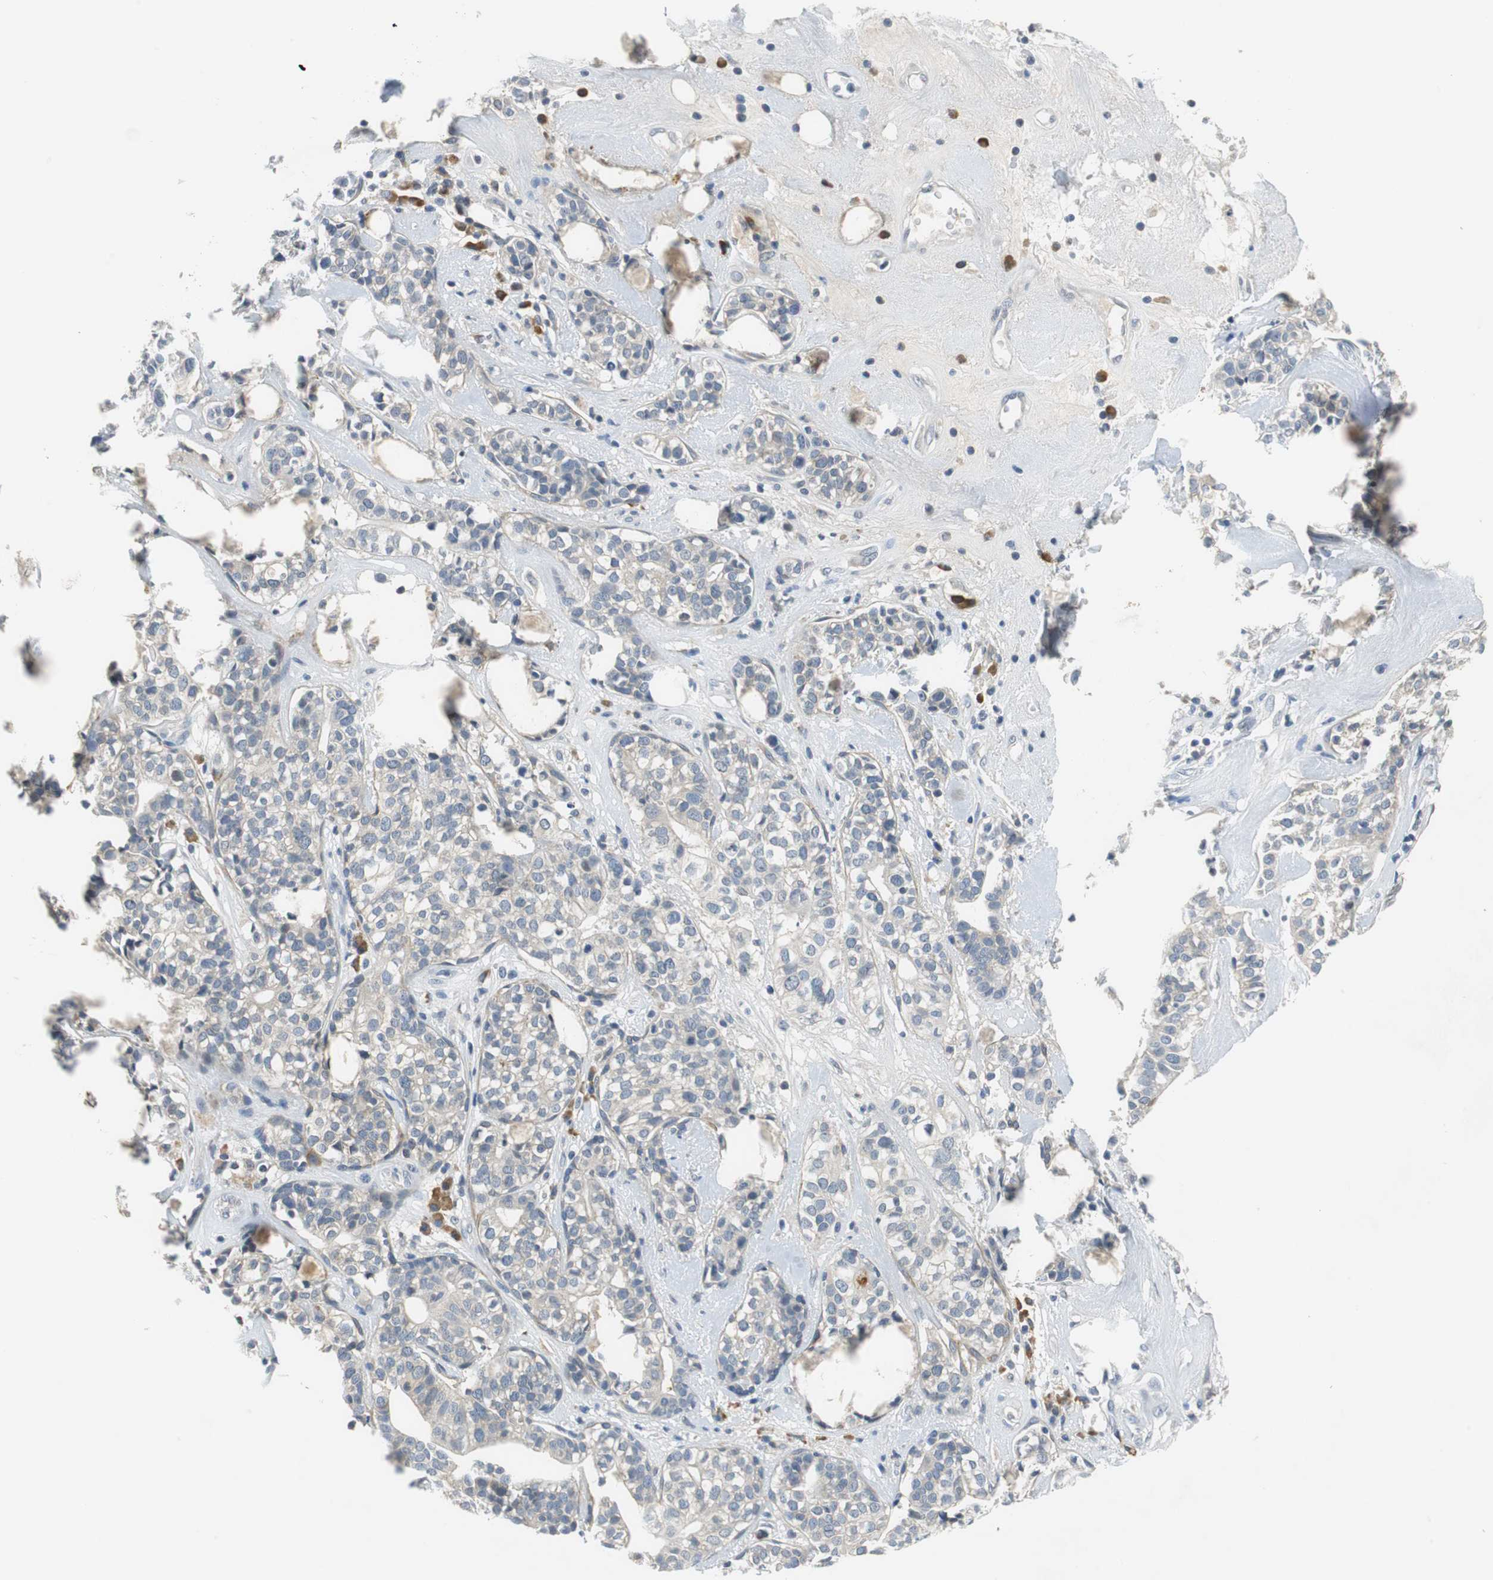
{"staining": {"intensity": "weak", "quantity": "25%-75%", "location": "cytoplasmic/membranous"}, "tissue": "head and neck cancer", "cell_type": "Tumor cells", "image_type": "cancer", "snomed": [{"axis": "morphology", "description": "Adenocarcinoma, NOS"}, {"axis": "topography", "description": "Salivary gland"}, {"axis": "topography", "description": "Head-Neck"}], "caption": "High-magnification brightfield microscopy of head and neck cancer stained with DAB (brown) and counterstained with hematoxylin (blue). tumor cells exhibit weak cytoplasmic/membranous positivity is identified in about25%-75% of cells. Nuclei are stained in blue.", "gene": "GLCCI1", "patient": {"sex": "female", "age": 65}}